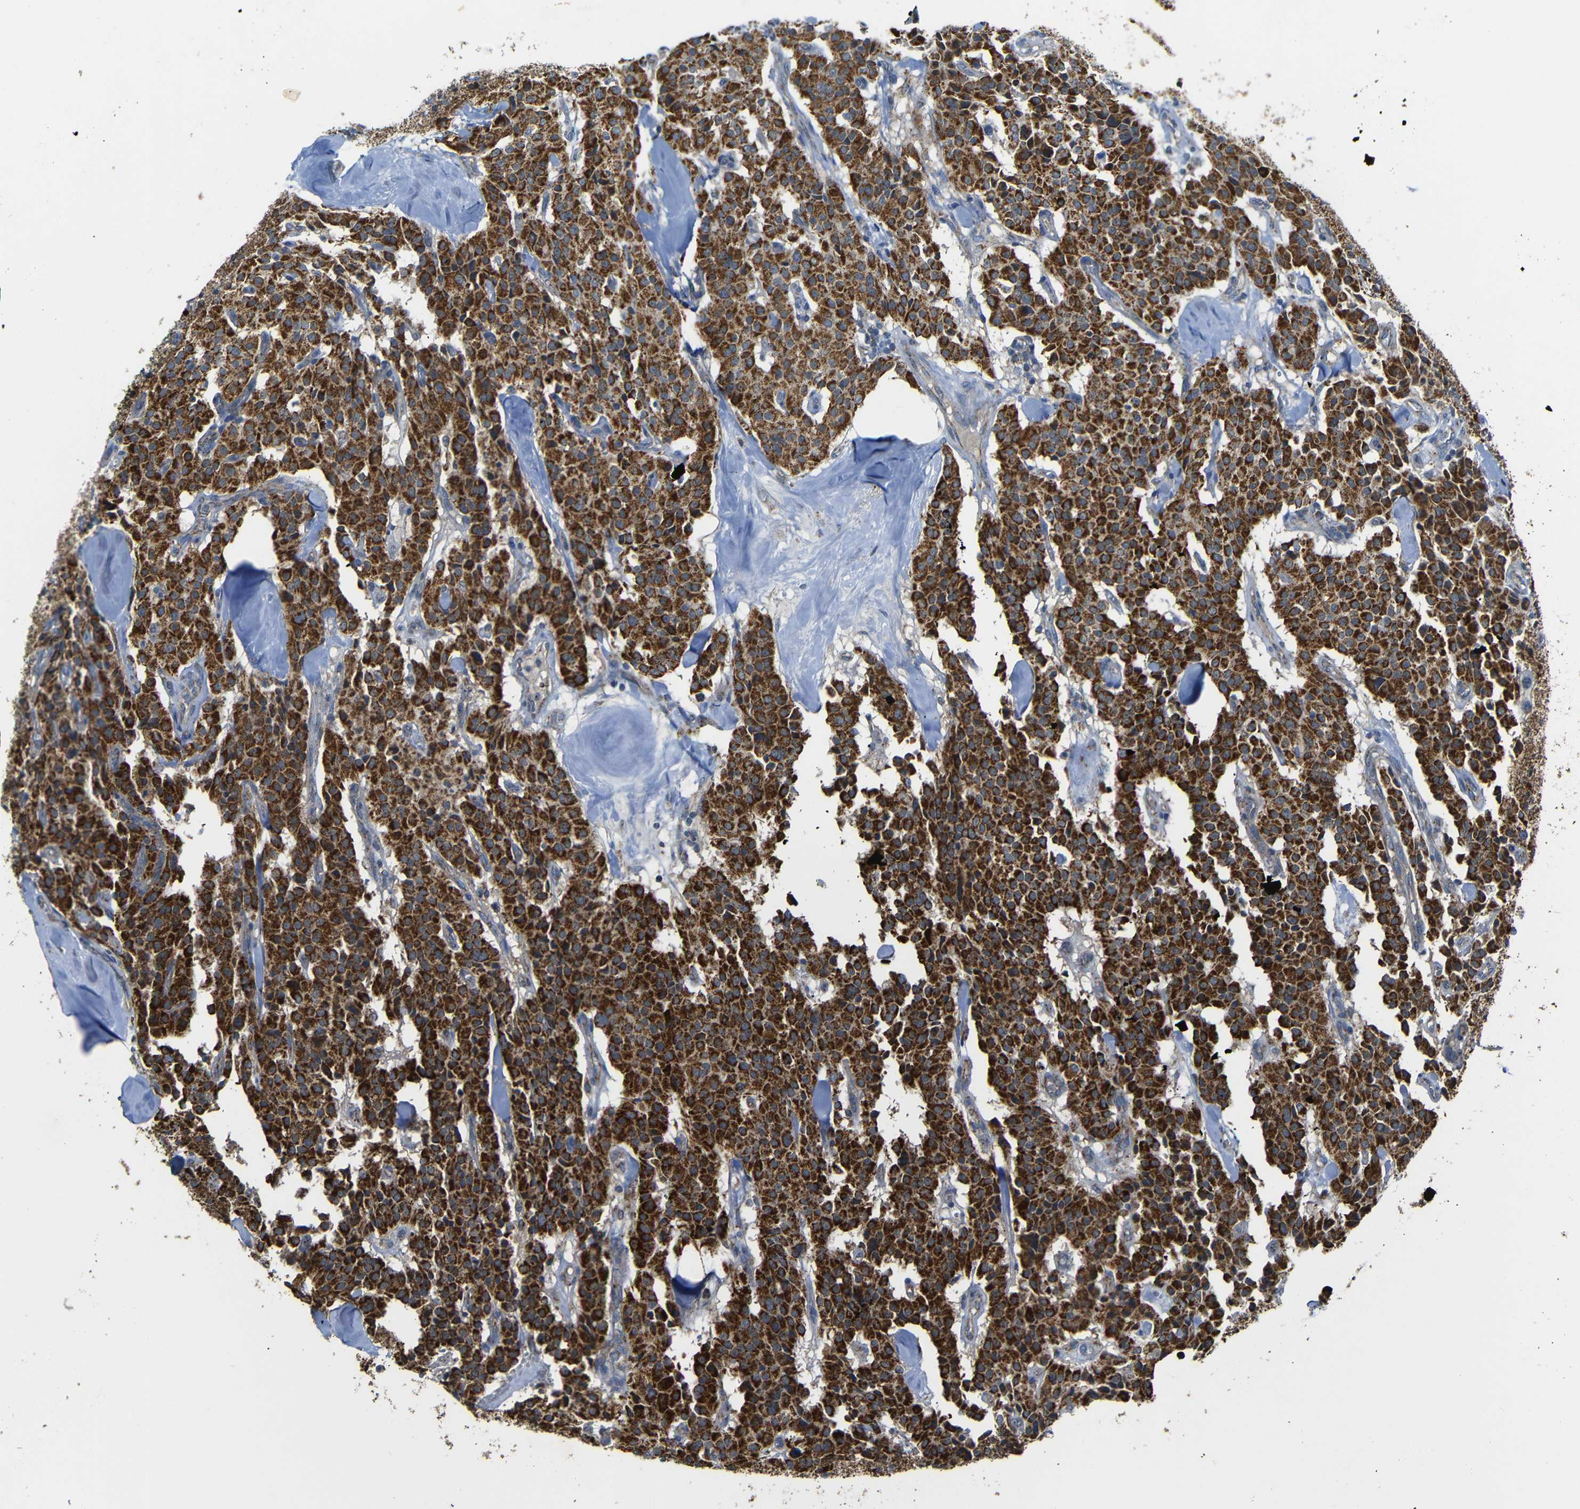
{"staining": {"intensity": "strong", "quantity": ">75%", "location": "cytoplasmic/membranous"}, "tissue": "carcinoid", "cell_type": "Tumor cells", "image_type": "cancer", "snomed": [{"axis": "morphology", "description": "Carcinoid, malignant, NOS"}, {"axis": "topography", "description": "Lung"}], "caption": "High-magnification brightfield microscopy of carcinoid stained with DAB (3,3'-diaminobenzidine) (brown) and counterstained with hematoxylin (blue). tumor cells exhibit strong cytoplasmic/membranous staining is present in about>75% of cells.", "gene": "NR3C2", "patient": {"sex": "male", "age": 30}}